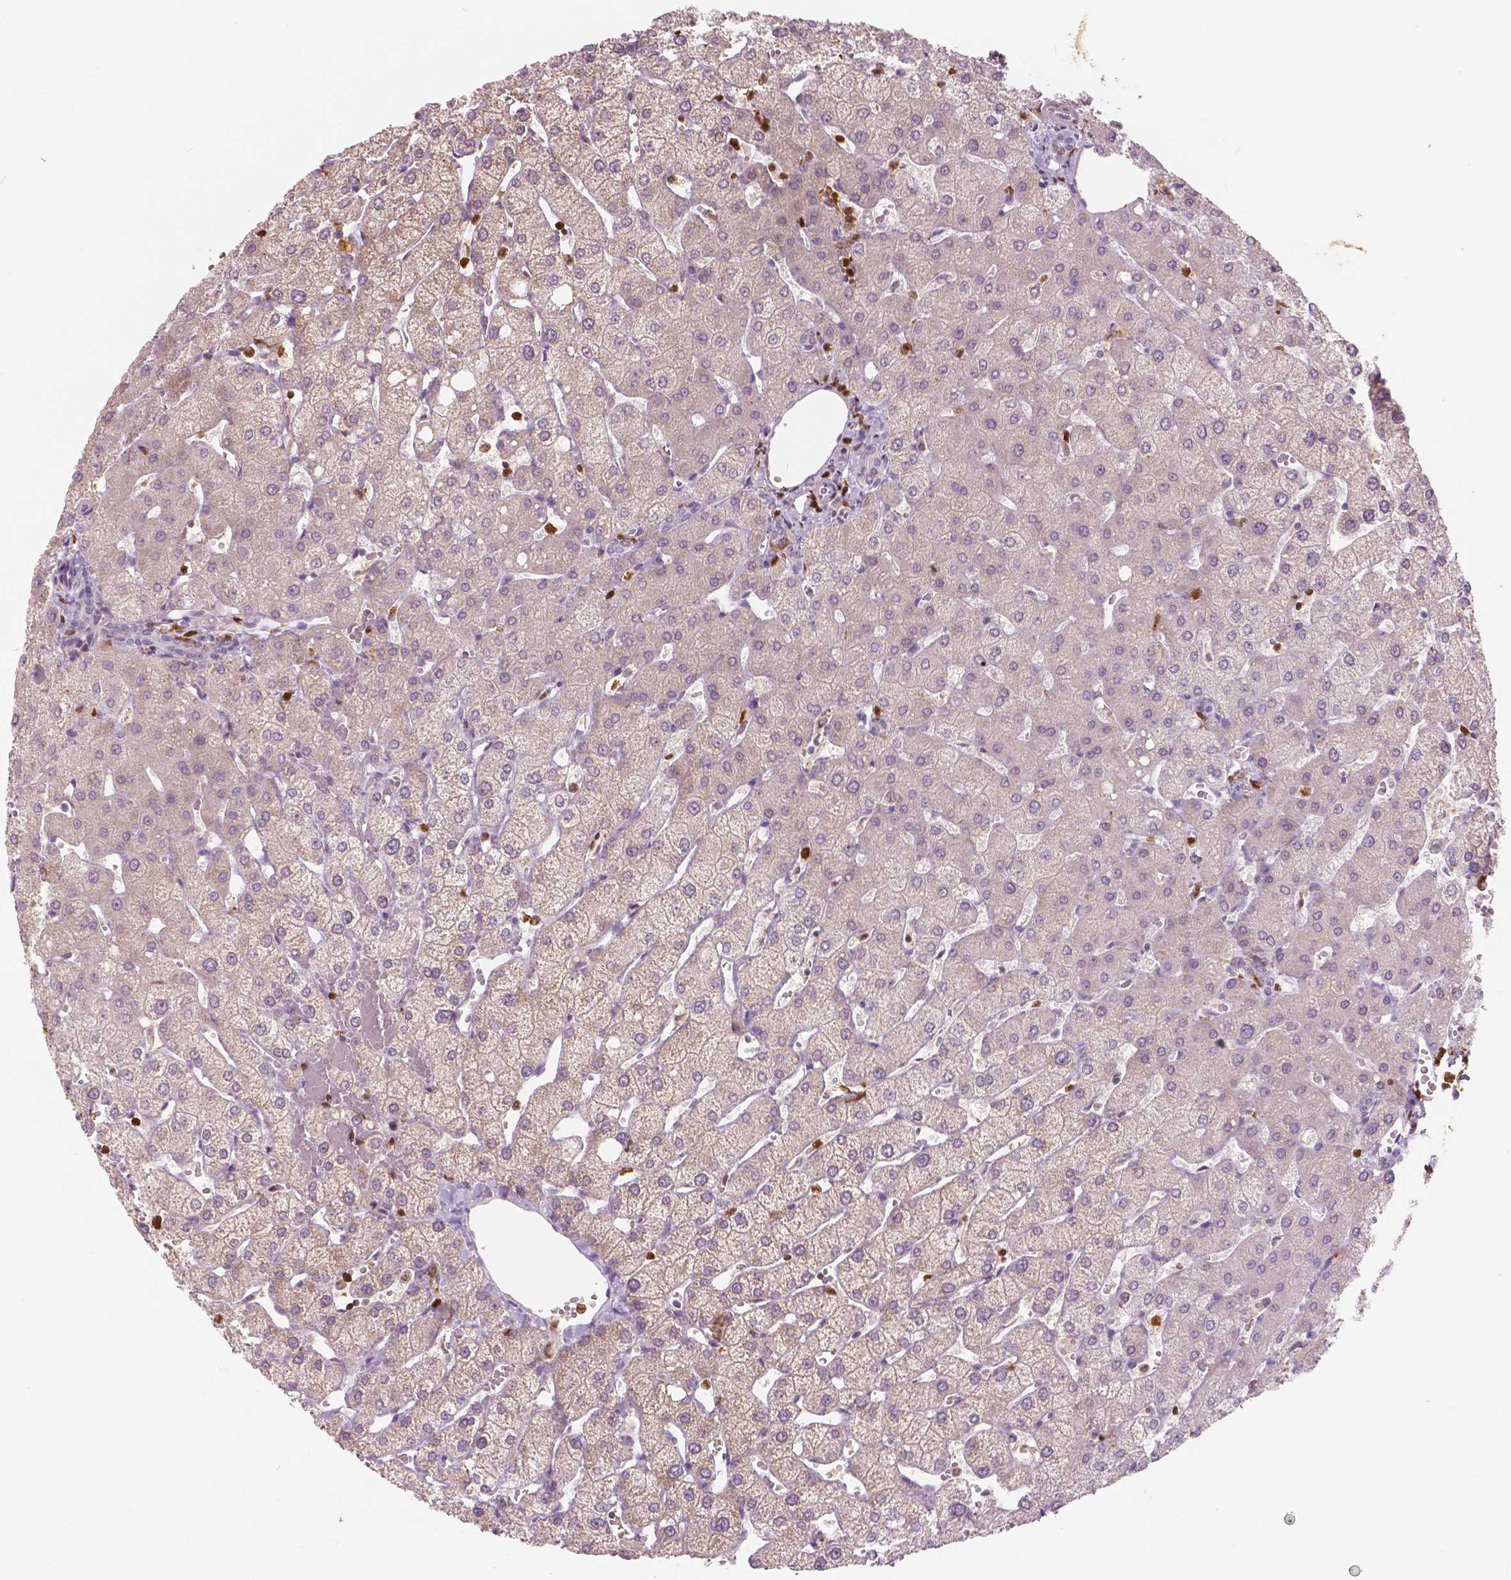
{"staining": {"intensity": "negative", "quantity": "none", "location": "none"}, "tissue": "liver", "cell_type": "Cholangiocytes", "image_type": "normal", "snomed": [{"axis": "morphology", "description": "Normal tissue, NOS"}, {"axis": "topography", "description": "Liver"}], "caption": "Cholangiocytes show no significant expression in unremarkable liver.", "gene": "S100A4", "patient": {"sex": "female", "age": 54}}